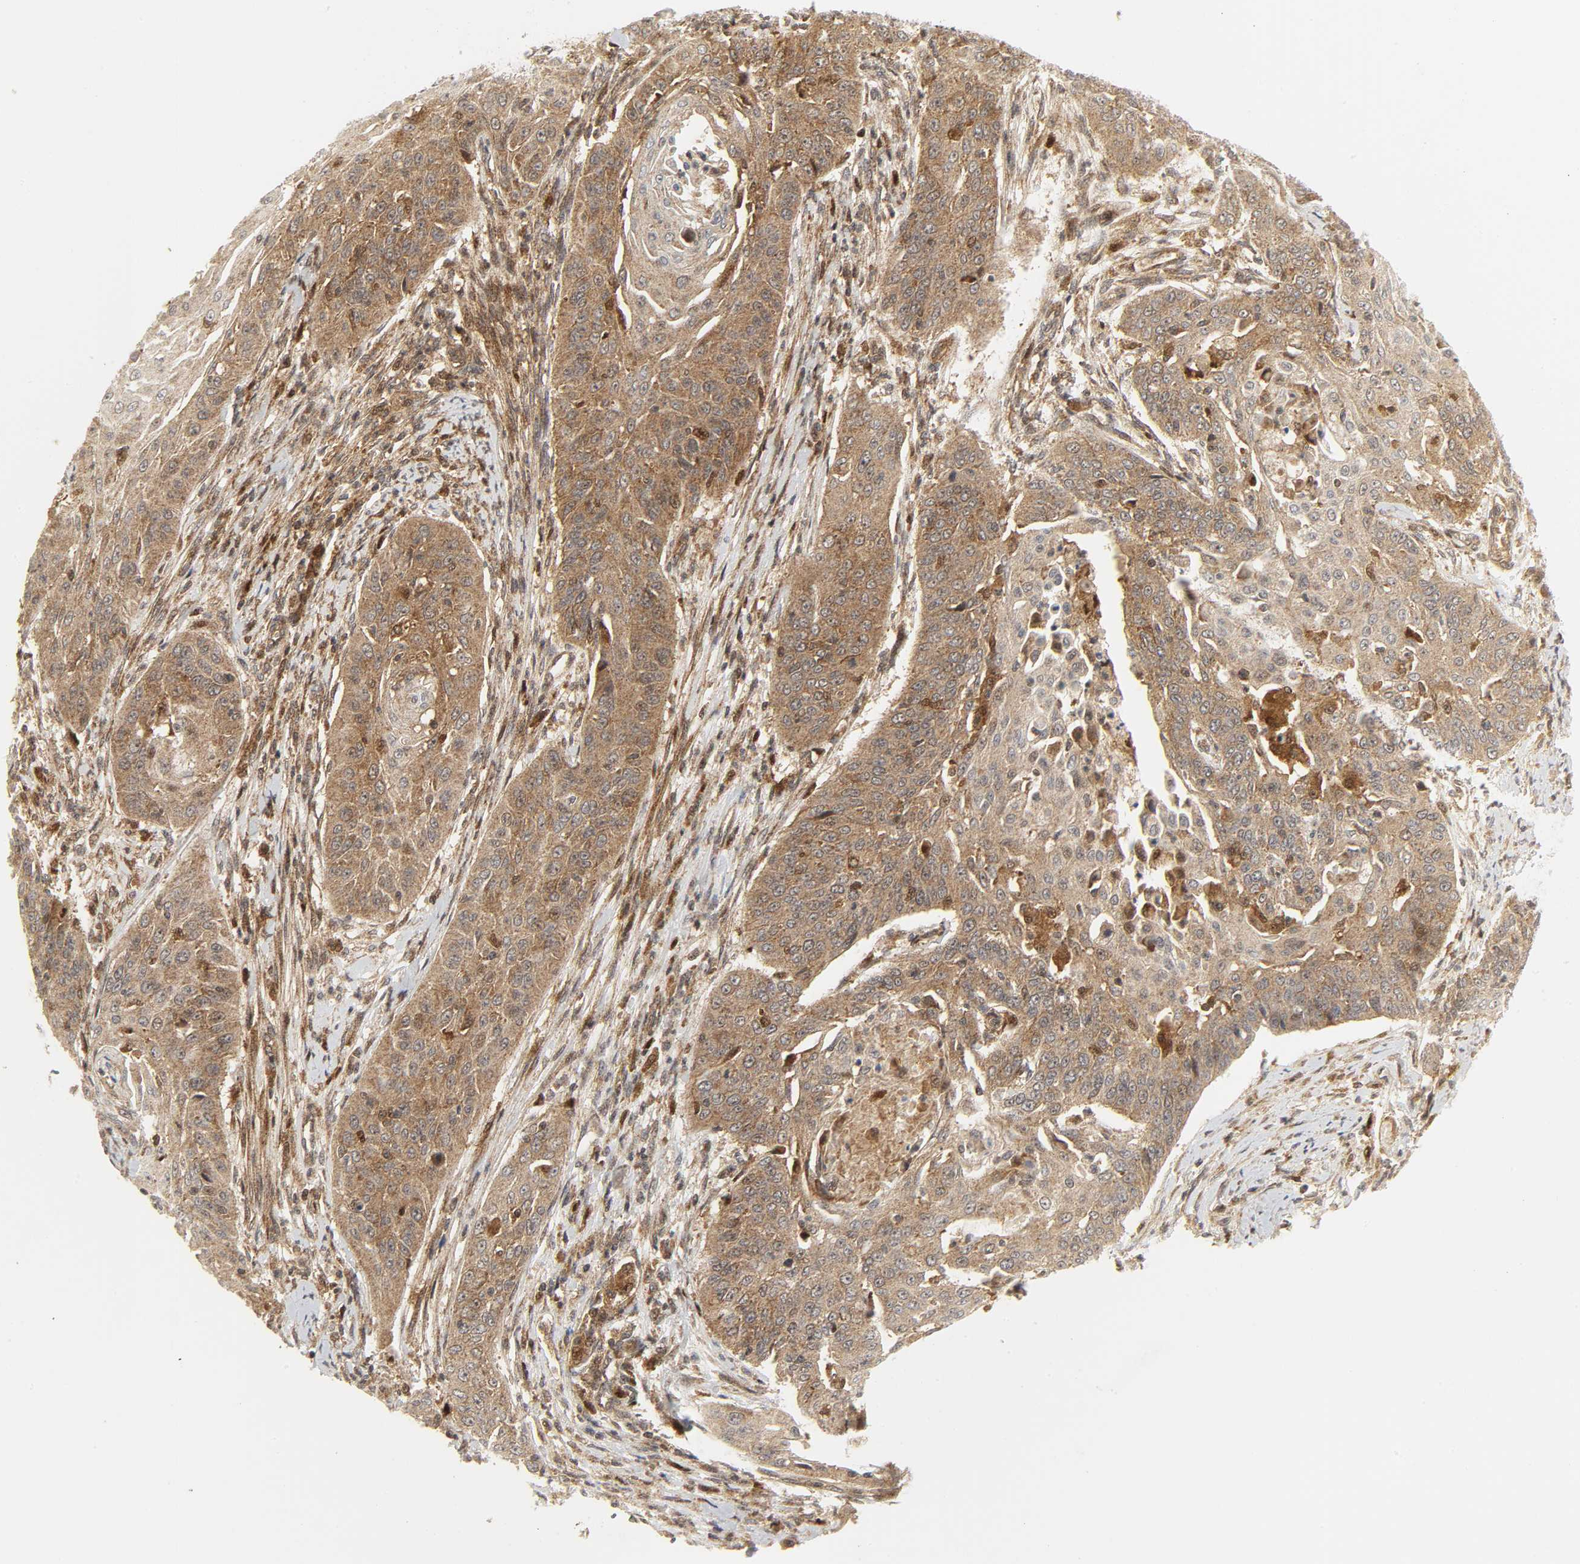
{"staining": {"intensity": "moderate", "quantity": ">75%", "location": "cytoplasmic/membranous"}, "tissue": "cervical cancer", "cell_type": "Tumor cells", "image_type": "cancer", "snomed": [{"axis": "morphology", "description": "Squamous cell carcinoma, NOS"}, {"axis": "topography", "description": "Cervix"}], "caption": "A medium amount of moderate cytoplasmic/membranous staining is appreciated in approximately >75% of tumor cells in squamous cell carcinoma (cervical) tissue. The staining was performed using DAB, with brown indicating positive protein expression. Nuclei are stained blue with hematoxylin.", "gene": "CHUK", "patient": {"sex": "female", "age": 33}}